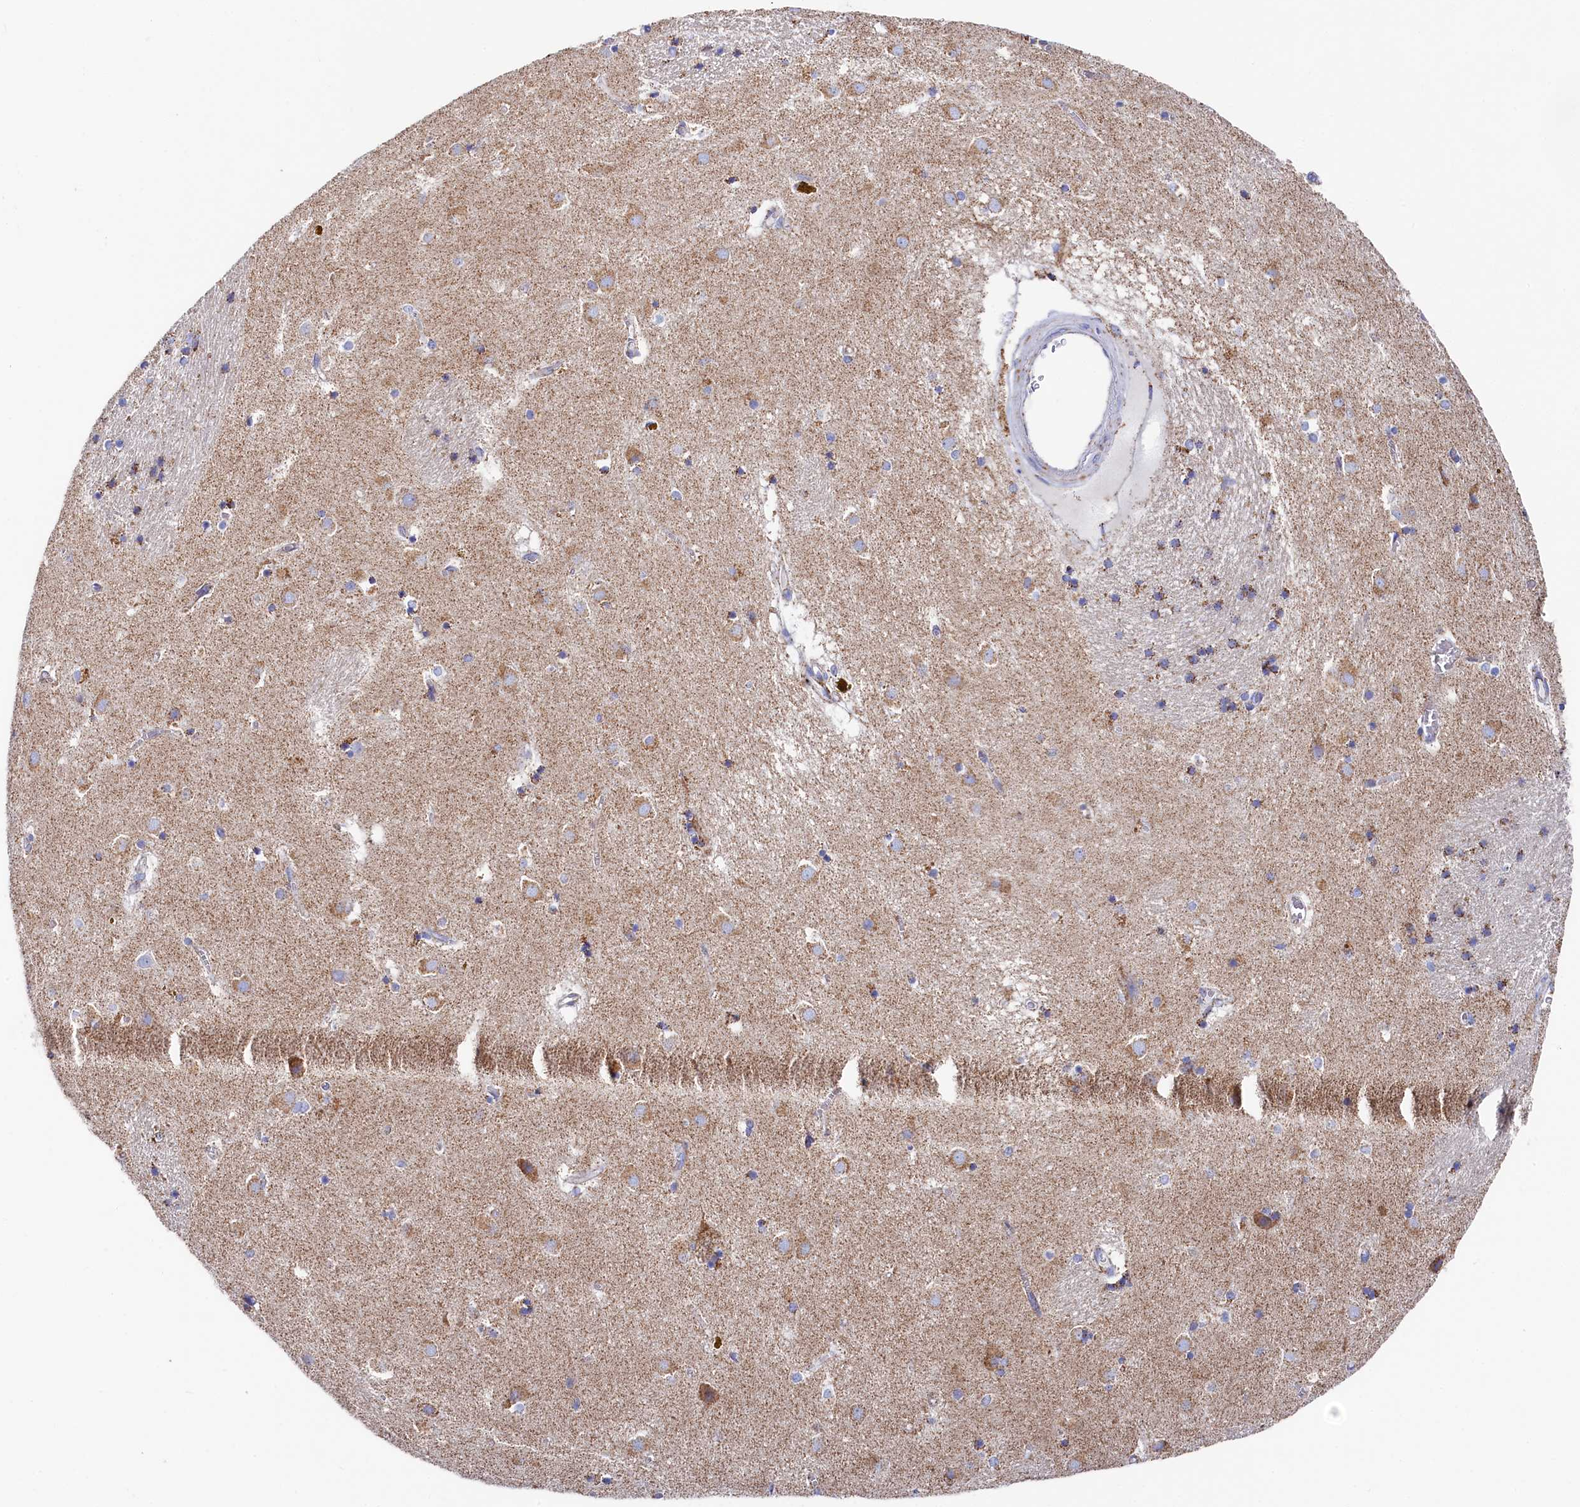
{"staining": {"intensity": "negative", "quantity": "none", "location": "none"}, "tissue": "caudate", "cell_type": "Glial cells", "image_type": "normal", "snomed": [{"axis": "morphology", "description": "Normal tissue, NOS"}, {"axis": "topography", "description": "Lateral ventricle wall"}], "caption": "An immunohistochemistry (IHC) photomicrograph of unremarkable caudate is shown. There is no staining in glial cells of caudate.", "gene": "MMAB", "patient": {"sex": "male", "age": 70}}